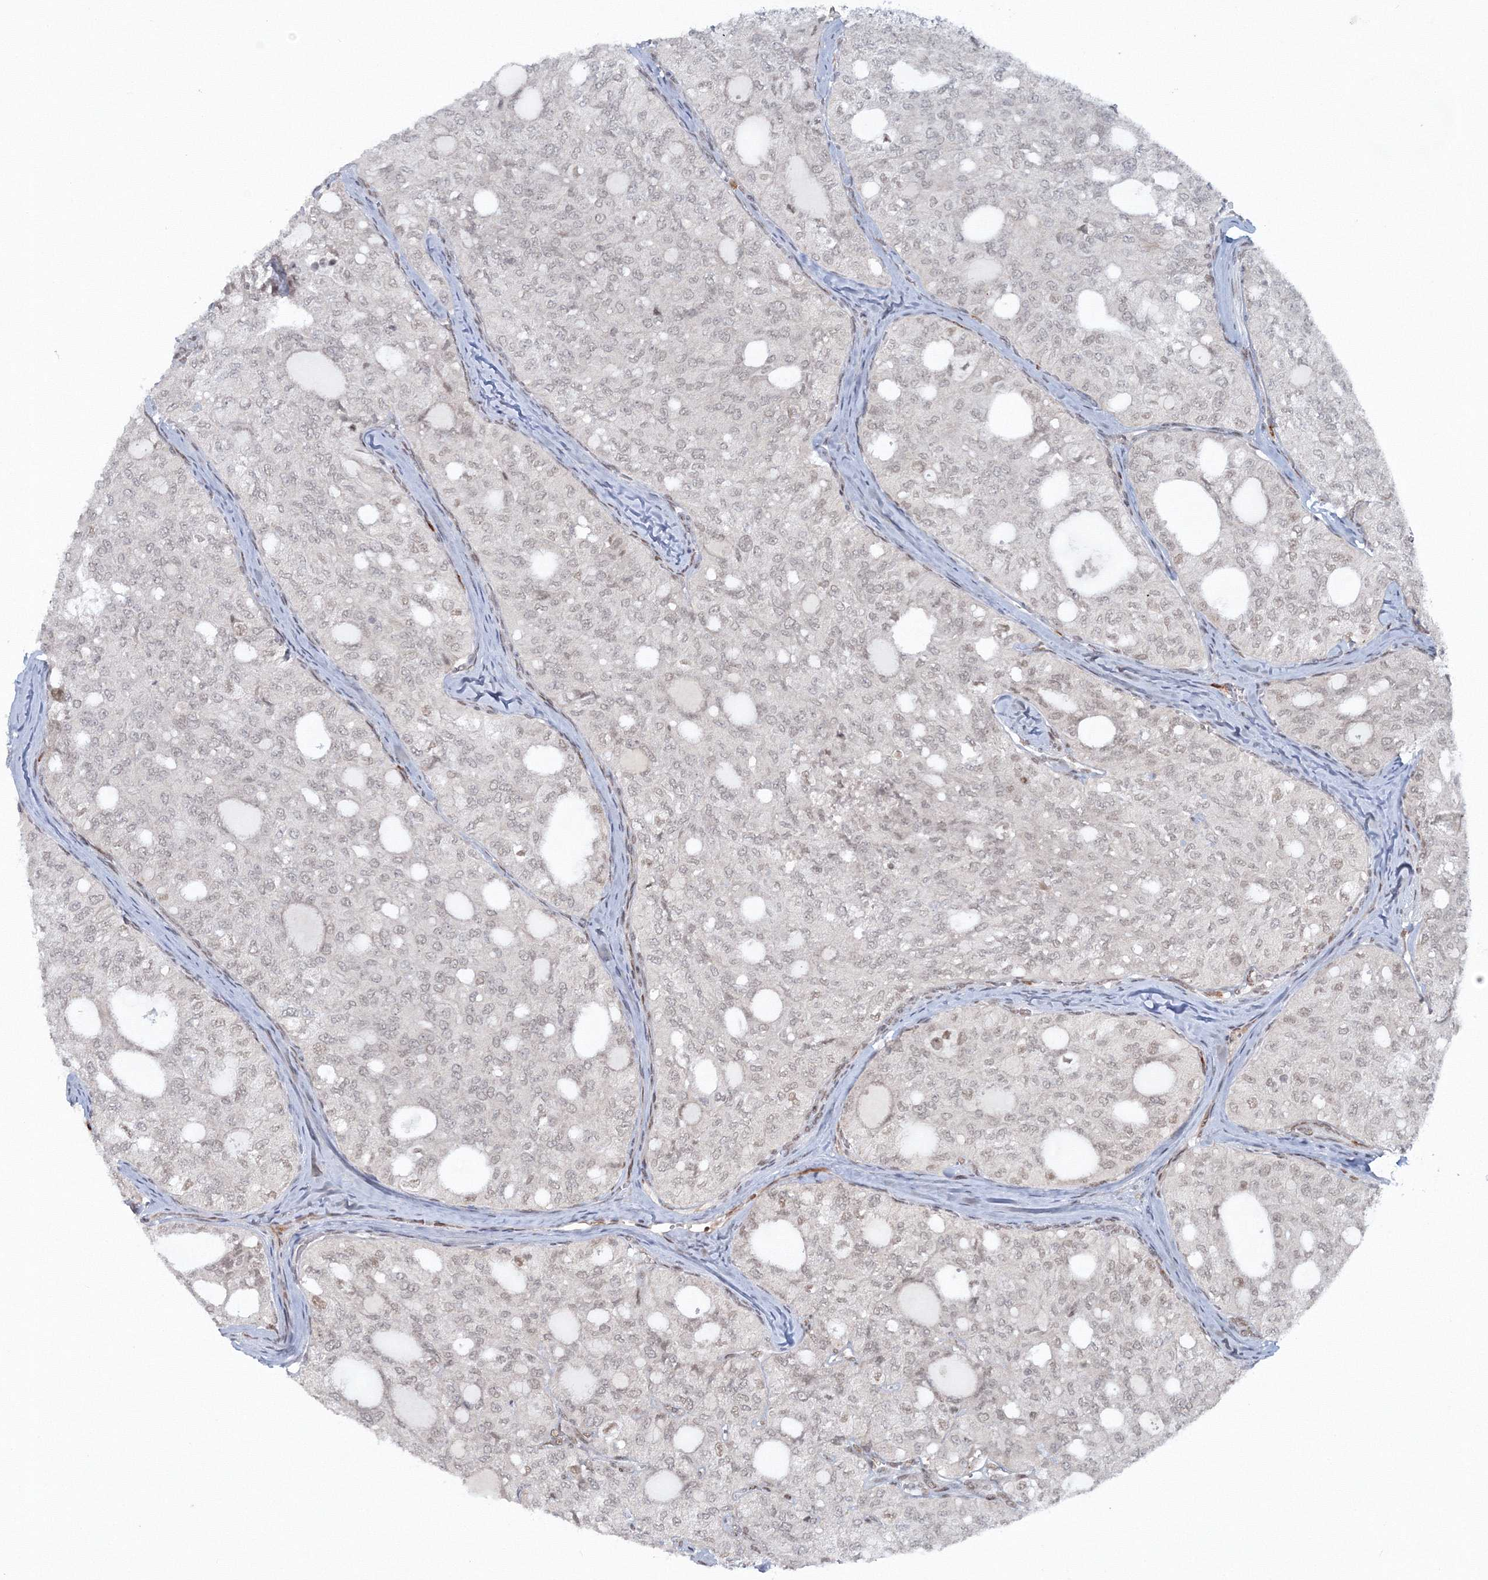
{"staining": {"intensity": "negative", "quantity": "none", "location": "none"}, "tissue": "thyroid cancer", "cell_type": "Tumor cells", "image_type": "cancer", "snomed": [{"axis": "morphology", "description": "Follicular adenoma carcinoma, NOS"}, {"axis": "topography", "description": "Thyroid gland"}], "caption": "An image of follicular adenoma carcinoma (thyroid) stained for a protein shows no brown staining in tumor cells. The staining is performed using DAB (3,3'-diaminobenzidine) brown chromogen with nuclei counter-stained in using hematoxylin.", "gene": "C3orf33", "patient": {"sex": "male", "age": 75}}